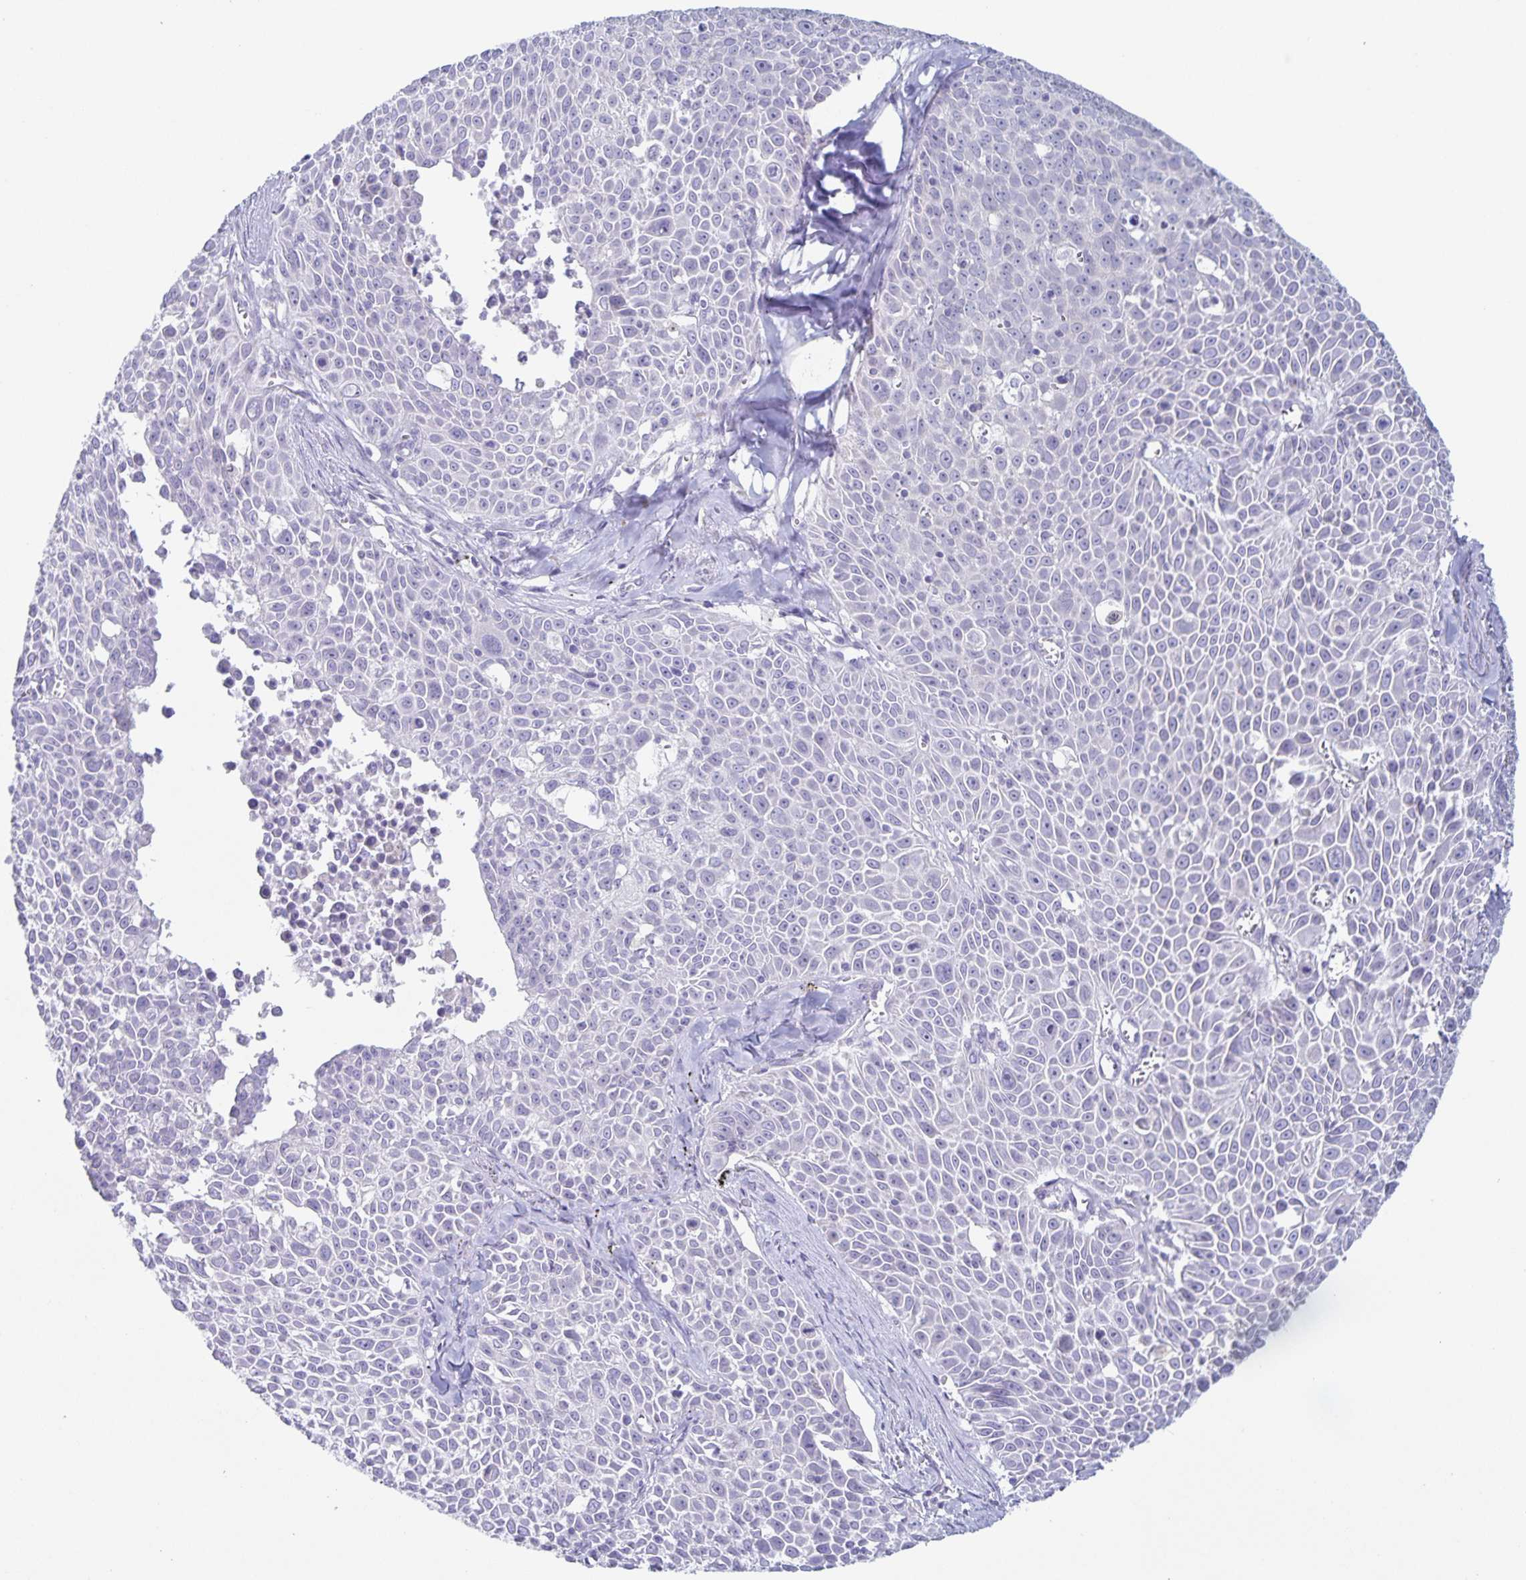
{"staining": {"intensity": "negative", "quantity": "none", "location": "none"}, "tissue": "lung cancer", "cell_type": "Tumor cells", "image_type": "cancer", "snomed": [{"axis": "morphology", "description": "Squamous cell carcinoma, NOS"}, {"axis": "morphology", "description": "Squamous cell carcinoma, metastatic, NOS"}, {"axis": "topography", "description": "Lymph node"}, {"axis": "topography", "description": "Lung"}], "caption": "Tumor cells show no significant positivity in lung cancer (squamous cell carcinoma).", "gene": "RPL36A", "patient": {"sex": "female", "age": 62}}